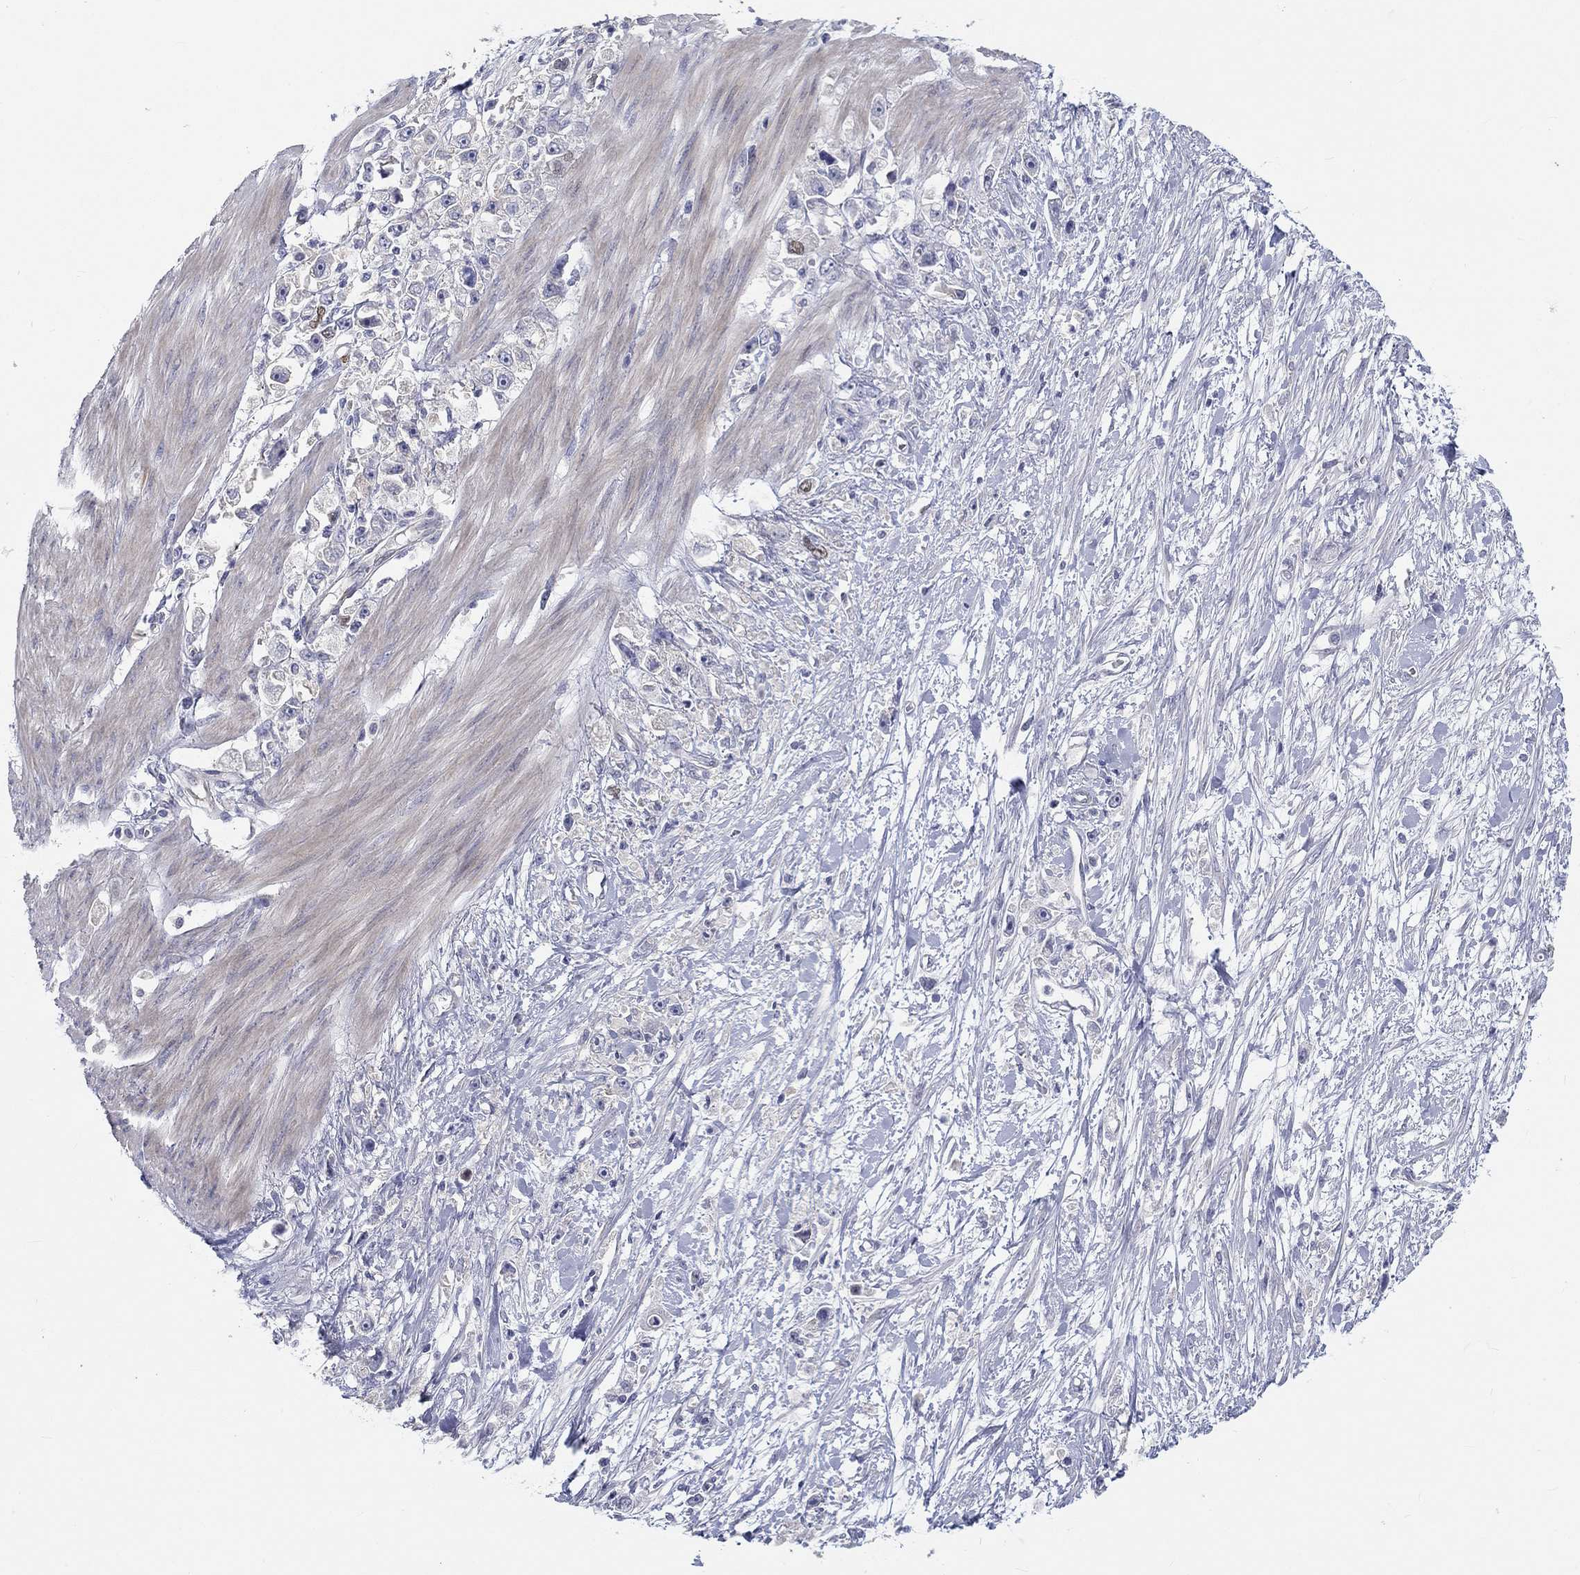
{"staining": {"intensity": "weak", "quantity": "<25%", "location": "nuclear"}, "tissue": "stomach cancer", "cell_type": "Tumor cells", "image_type": "cancer", "snomed": [{"axis": "morphology", "description": "Adenocarcinoma, NOS"}, {"axis": "topography", "description": "Stomach"}], "caption": "Stomach adenocarcinoma was stained to show a protein in brown. There is no significant expression in tumor cells.", "gene": "PRC1", "patient": {"sex": "female", "age": 59}}